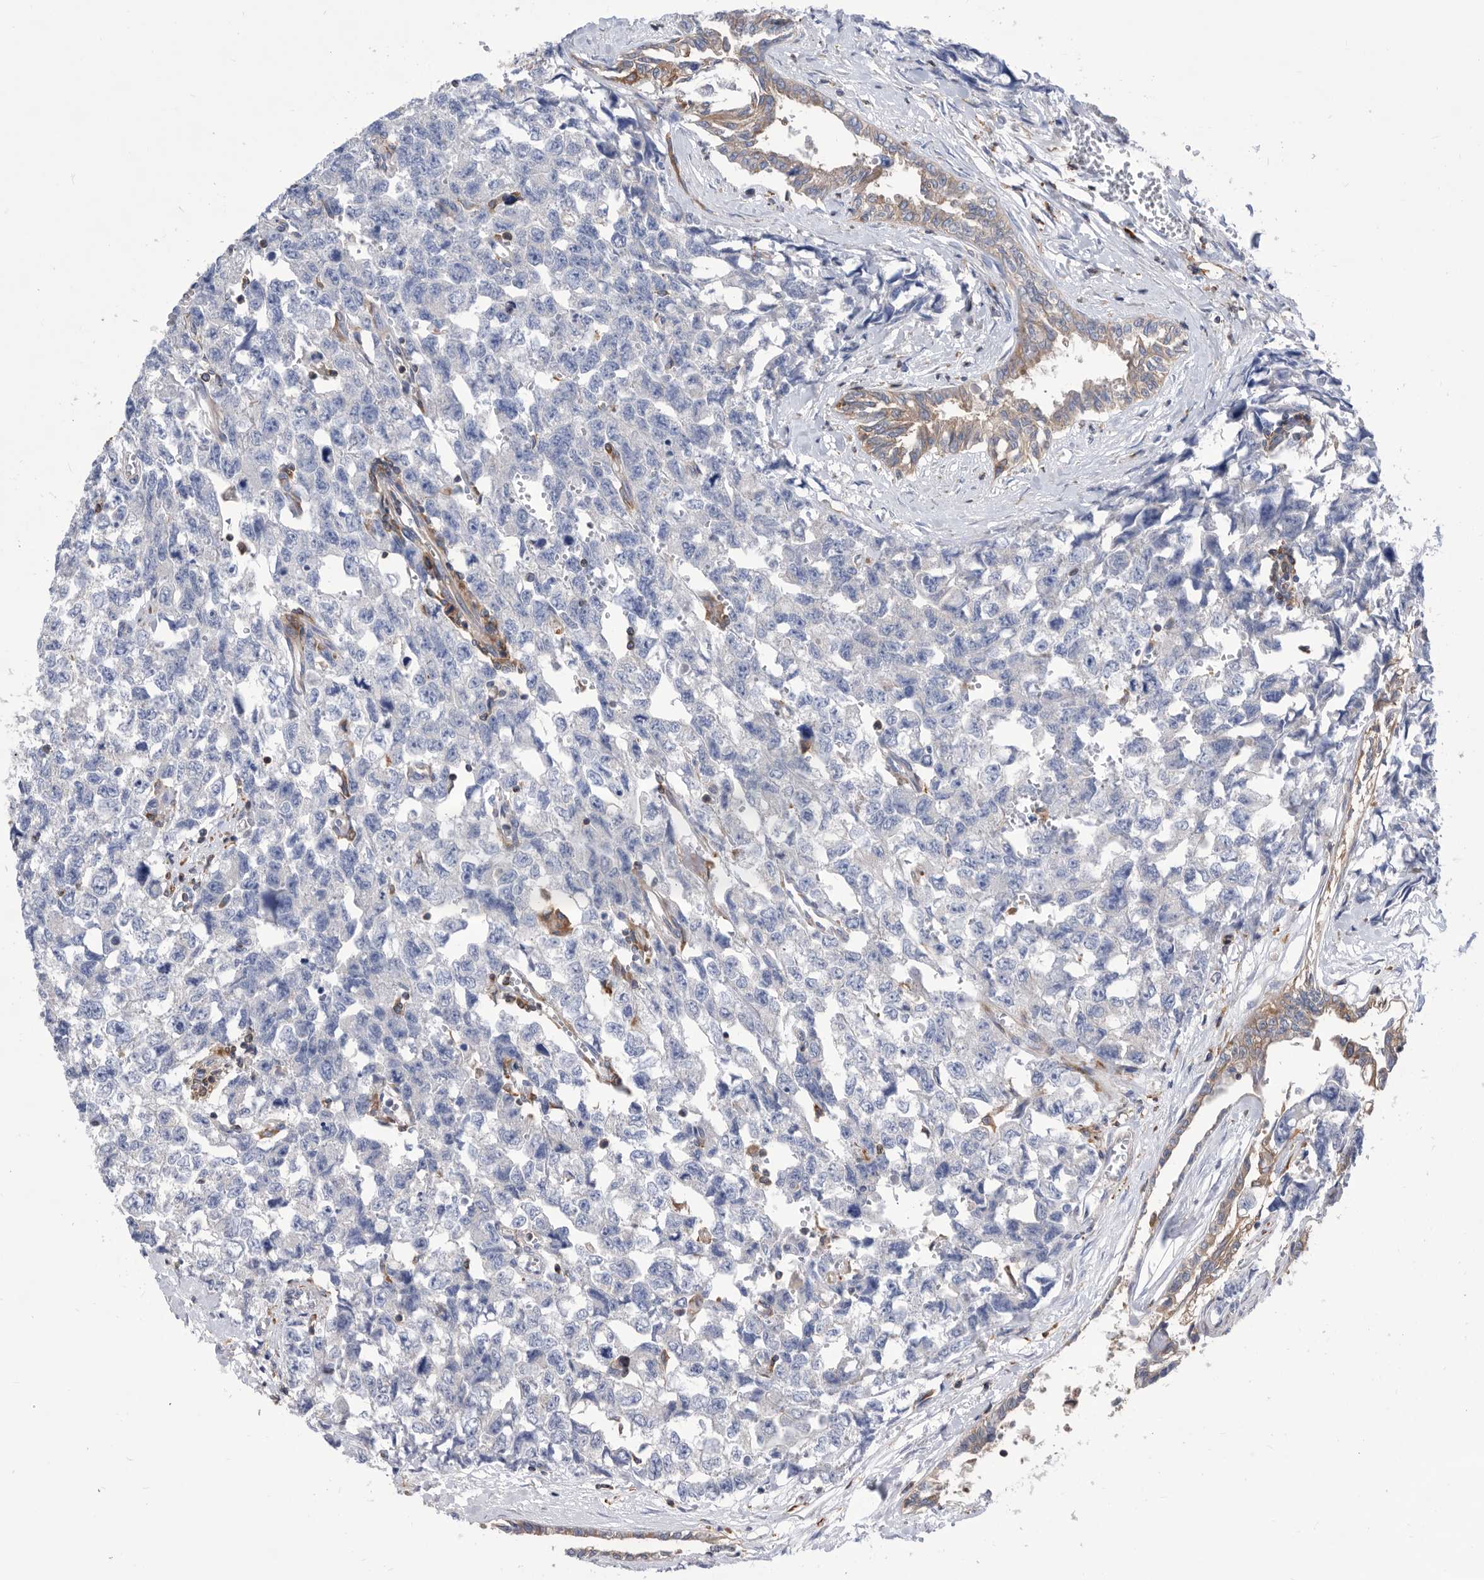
{"staining": {"intensity": "negative", "quantity": "none", "location": "none"}, "tissue": "testis cancer", "cell_type": "Tumor cells", "image_type": "cancer", "snomed": [{"axis": "morphology", "description": "Carcinoma, Embryonal, NOS"}, {"axis": "topography", "description": "Testis"}], "caption": "There is no significant expression in tumor cells of testis embryonal carcinoma.", "gene": "SMG7", "patient": {"sex": "male", "age": 31}}